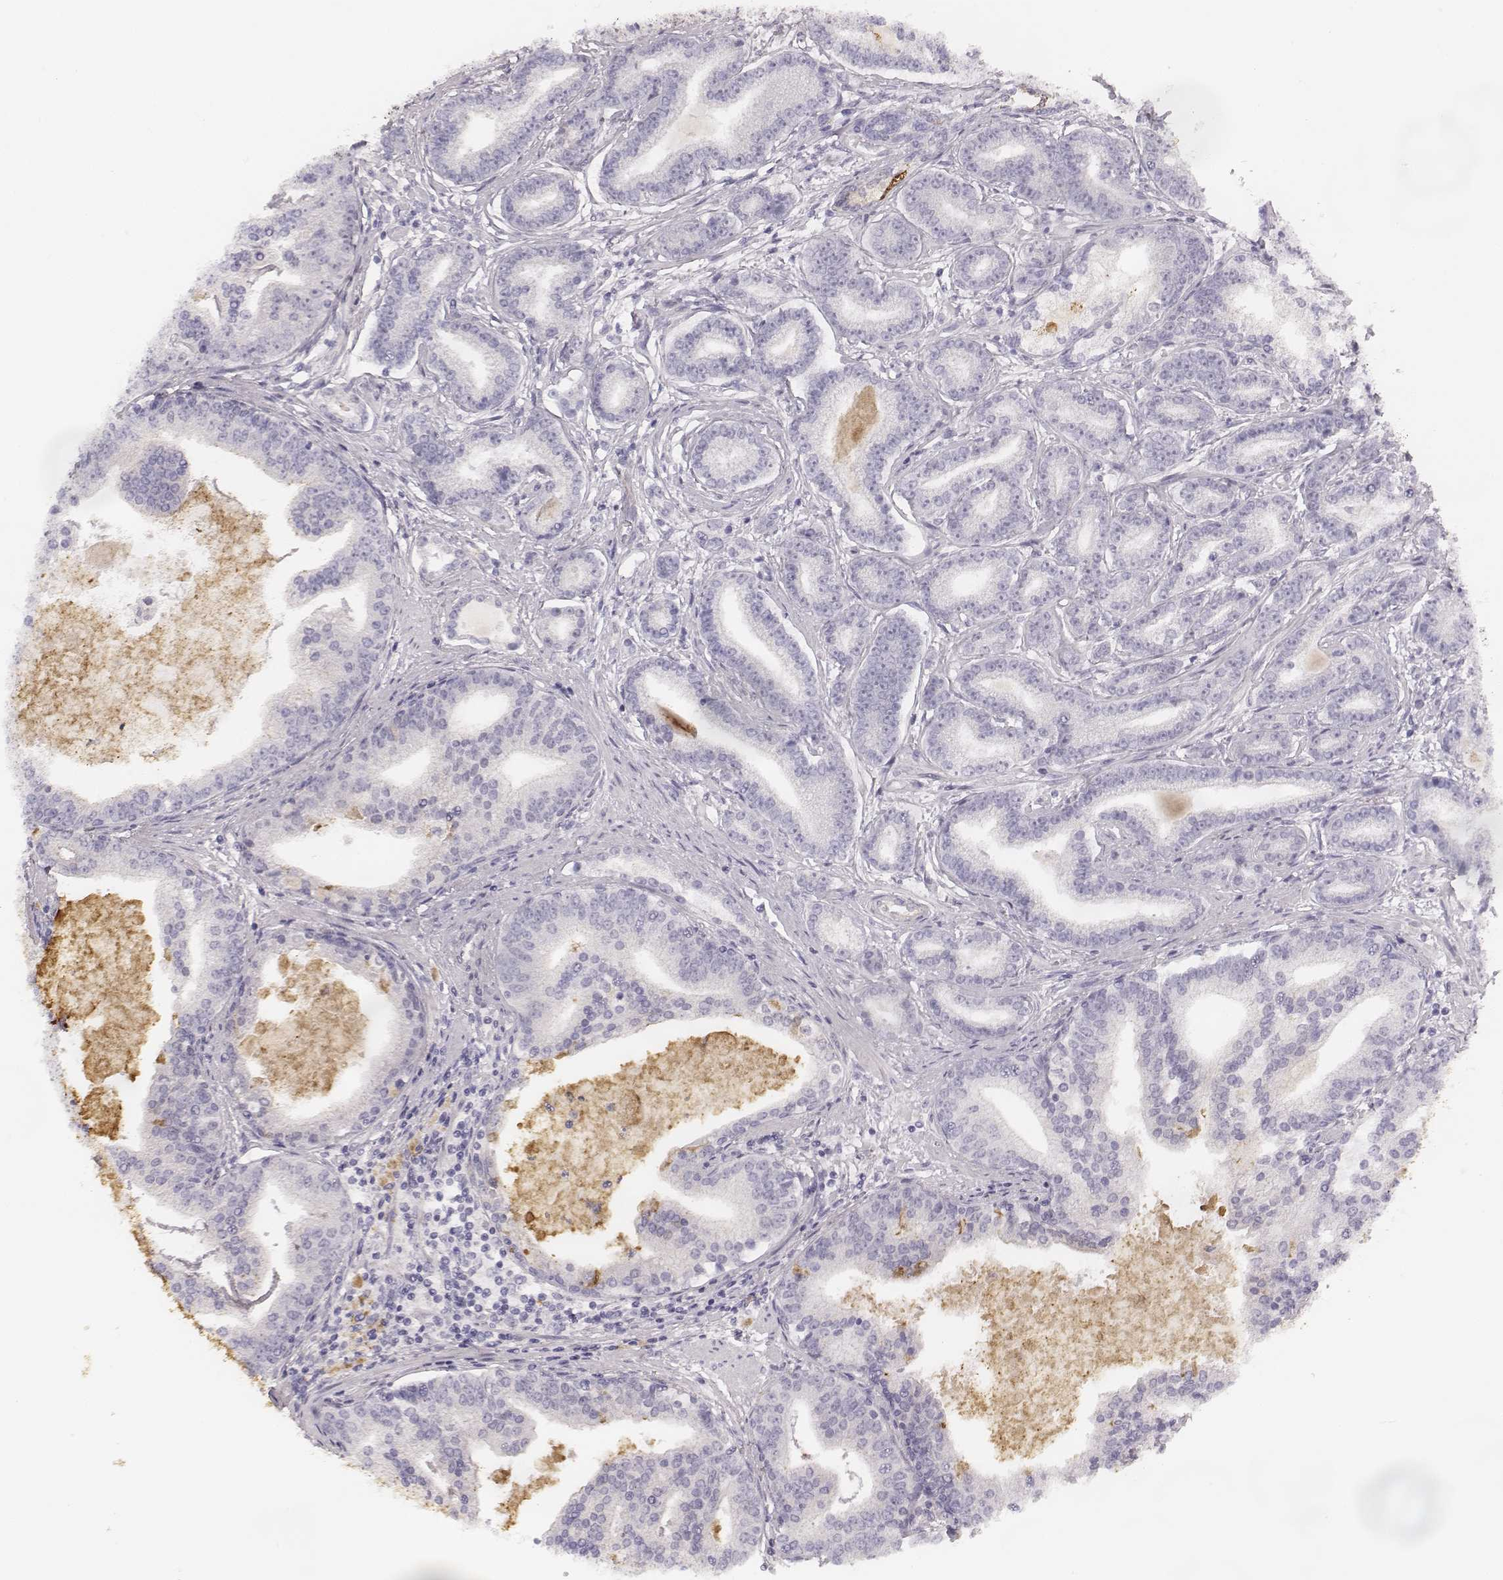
{"staining": {"intensity": "negative", "quantity": "none", "location": "none"}, "tissue": "prostate cancer", "cell_type": "Tumor cells", "image_type": "cancer", "snomed": [{"axis": "morphology", "description": "Adenocarcinoma, NOS"}, {"axis": "topography", "description": "Prostate"}], "caption": "Immunohistochemical staining of prostate cancer shows no significant expression in tumor cells. Brightfield microscopy of immunohistochemistry stained with DAB (3,3'-diaminobenzidine) (brown) and hematoxylin (blue), captured at high magnification.", "gene": "KCNJ12", "patient": {"sex": "male", "age": 64}}